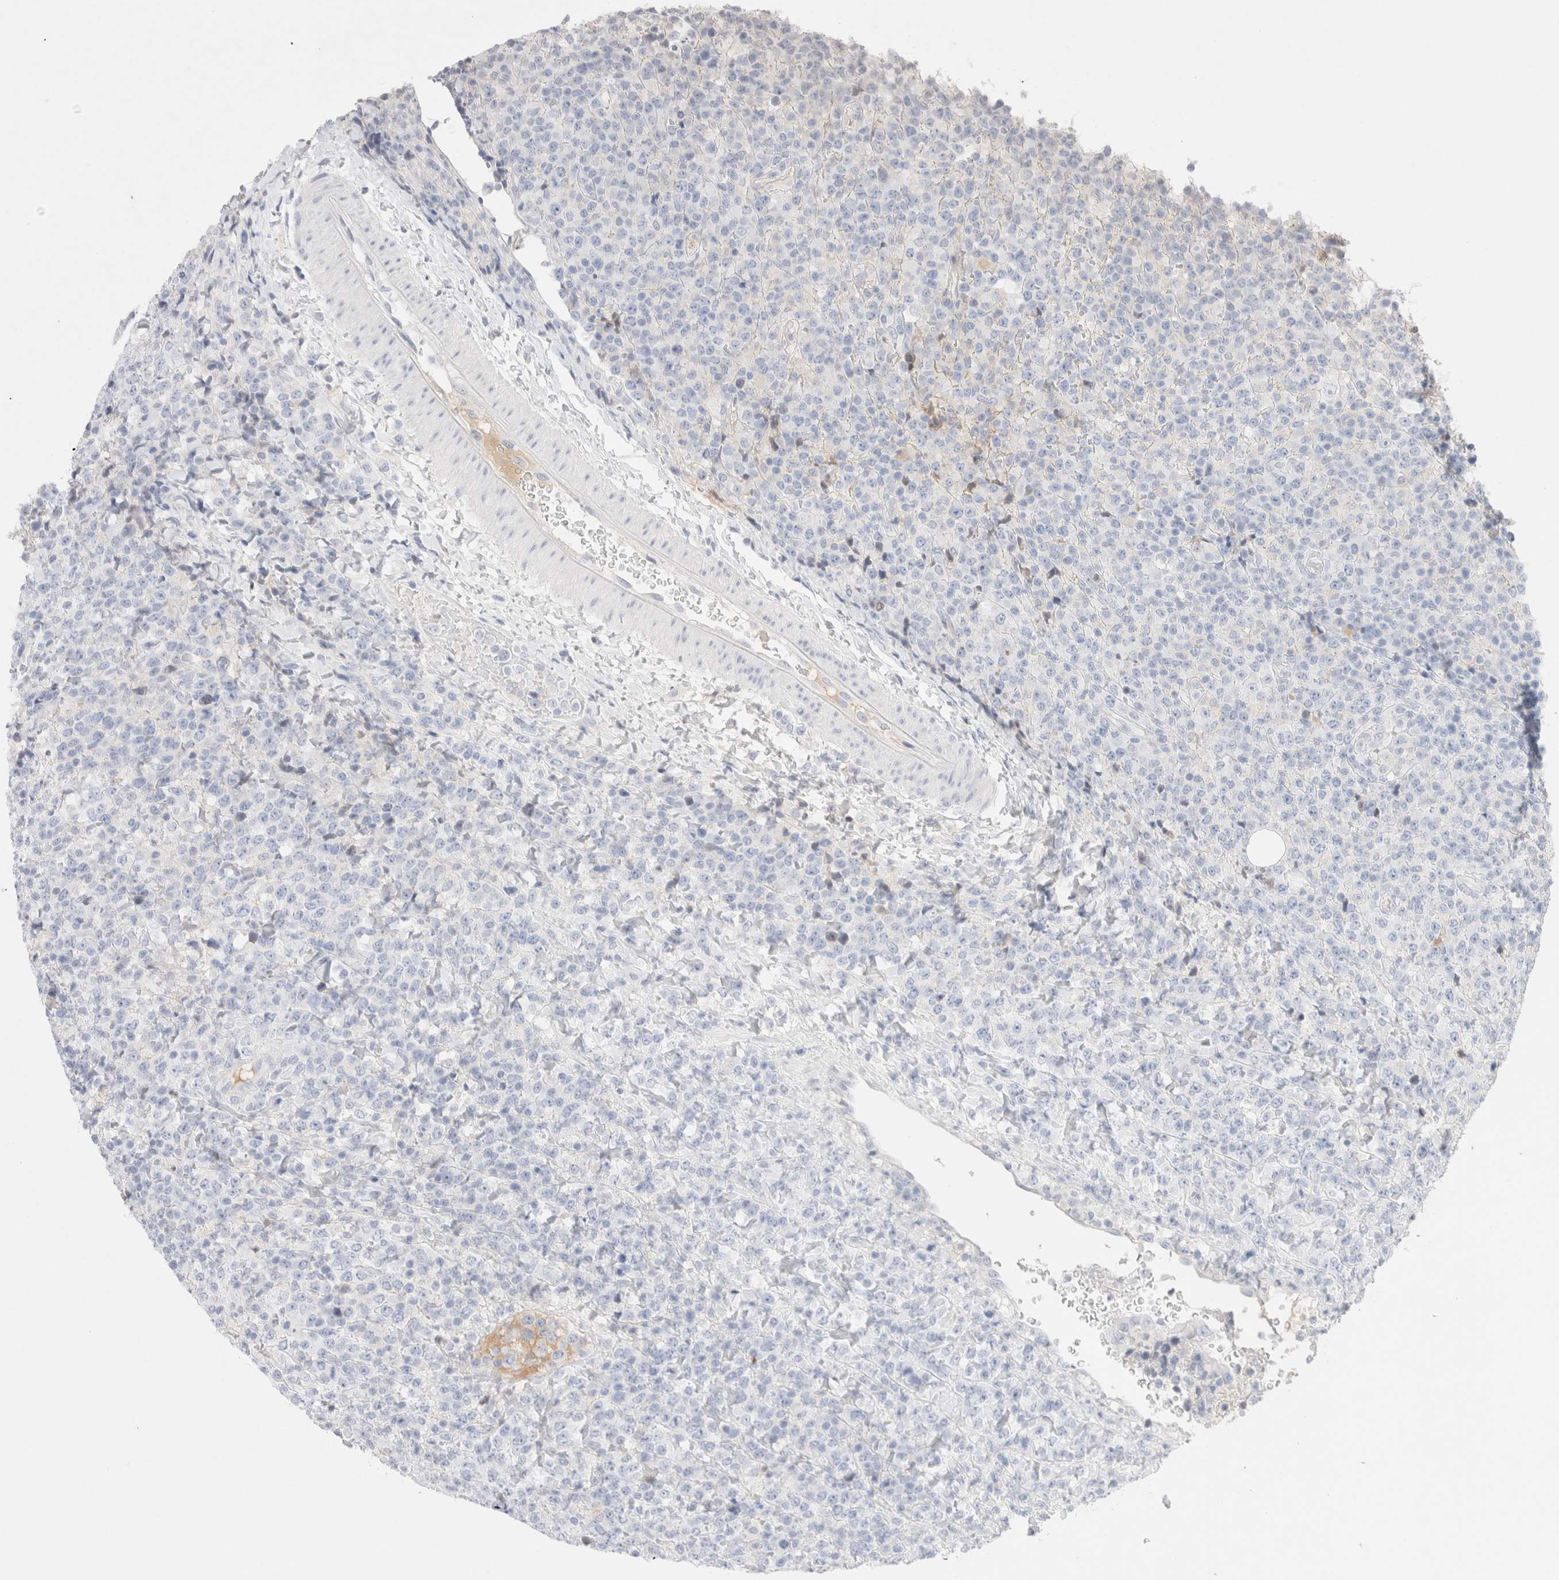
{"staining": {"intensity": "negative", "quantity": "none", "location": "none"}, "tissue": "lymphoma", "cell_type": "Tumor cells", "image_type": "cancer", "snomed": [{"axis": "morphology", "description": "Malignant lymphoma, non-Hodgkin's type, High grade"}, {"axis": "topography", "description": "Lymph node"}], "caption": "Immunohistochemistry (IHC) histopathology image of neoplastic tissue: human lymphoma stained with DAB demonstrates no significant protein expression in tumor cells.", "gene": "EPCAM", "patient": {"sex": "male", "age": 13}}